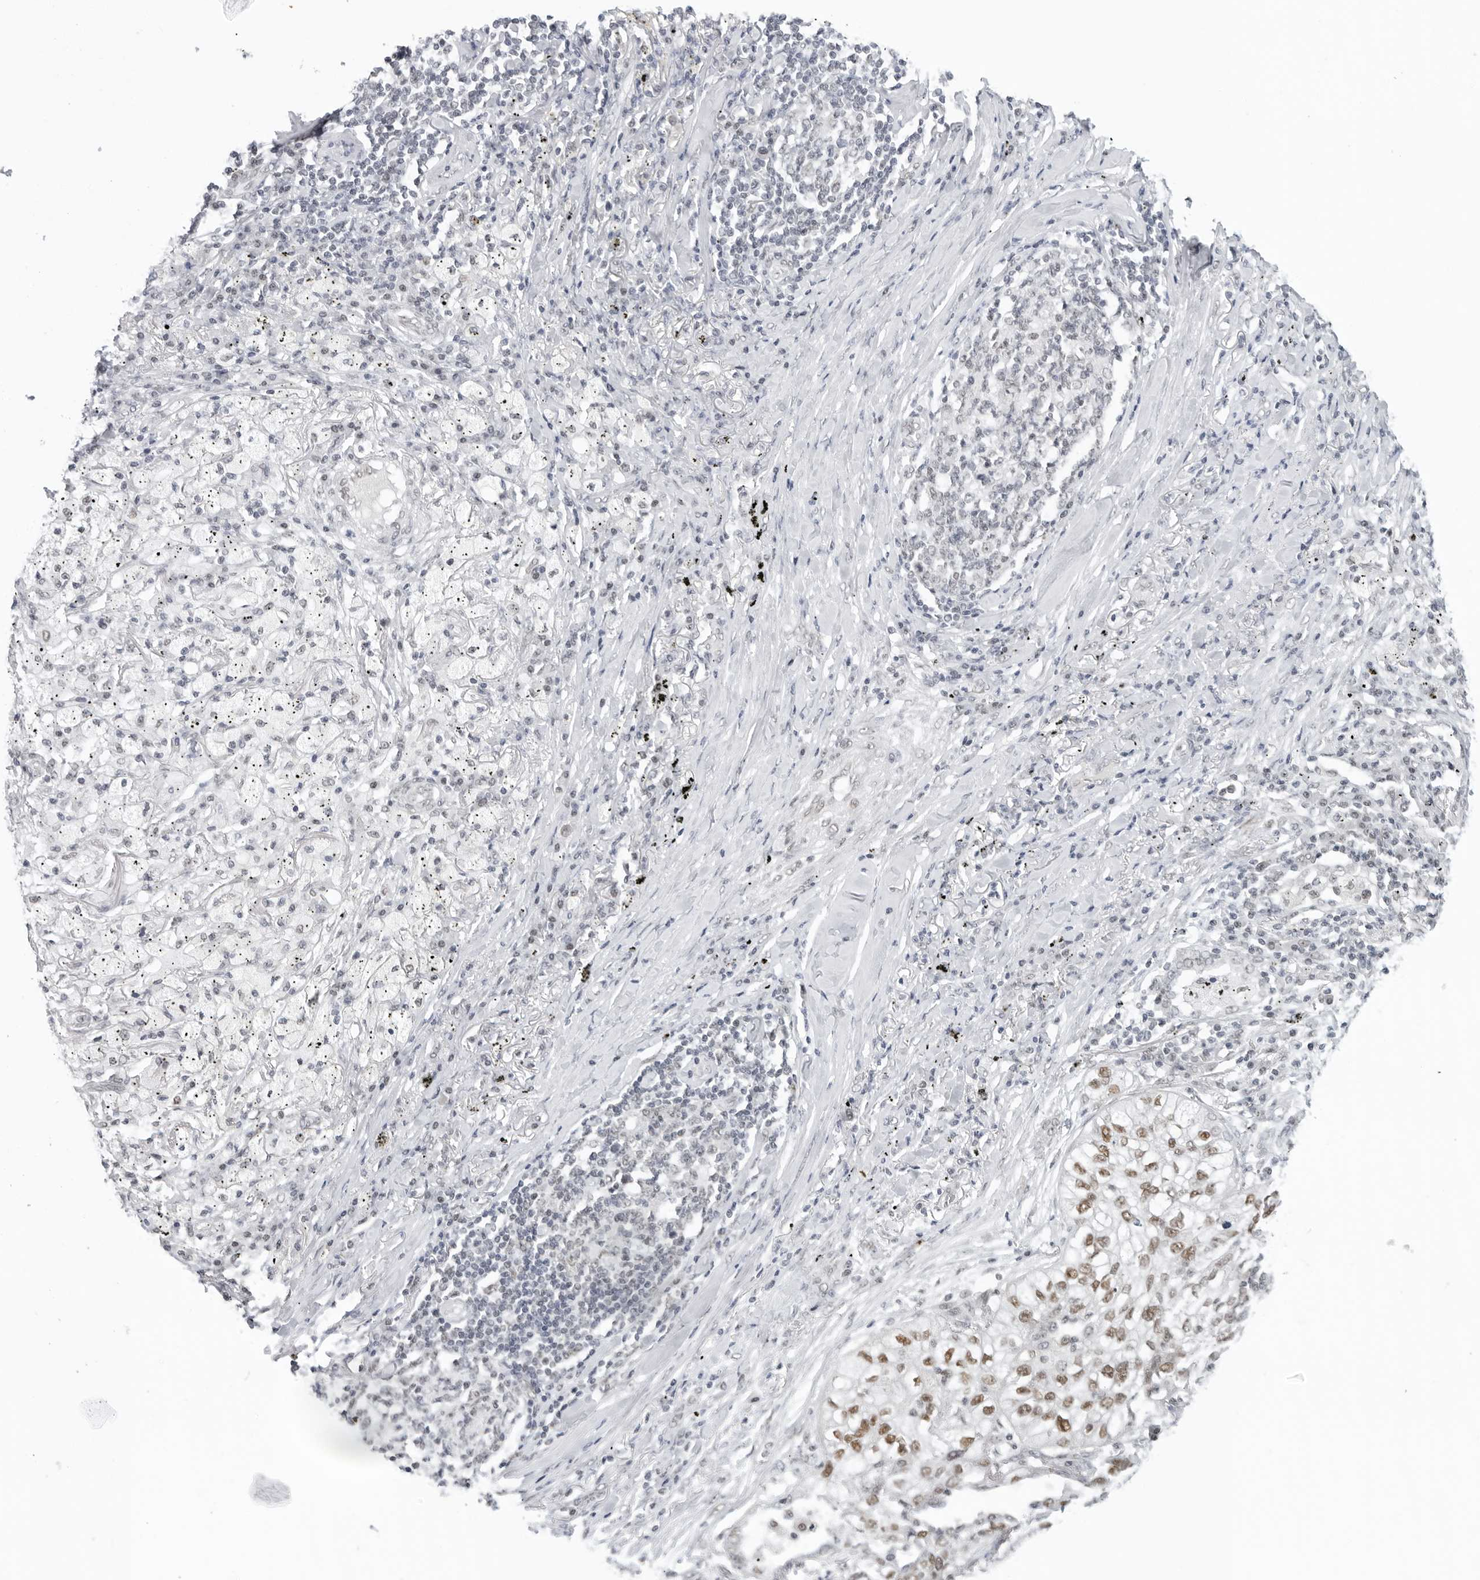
{"staining": {"intensity": "moderate", "quantity": ">75%", "location": "nuclear"}, "tissue": "lung cancer", "cell_type": "Tumor cells", "image_type": "cancer", "snomed": [{"axis": "morphology", "description": "Squamous cell carcinoma, NOS"}, {"axis": "topography", "description": "Lung"}], "caption": "A high-resolution photomicrograph shows immunohistochemistry (IHC) staining of lung squamous cell carcinoma, which reveals moderate nuclear positivity in approximately >75% of tumor cells. Using DAB (brown) and hematoxylin (blue) stains, captured at high magnification using brightfield microscopy.", "gene": "FOXK2", "patient": {"sex": "female", "age": 63}}